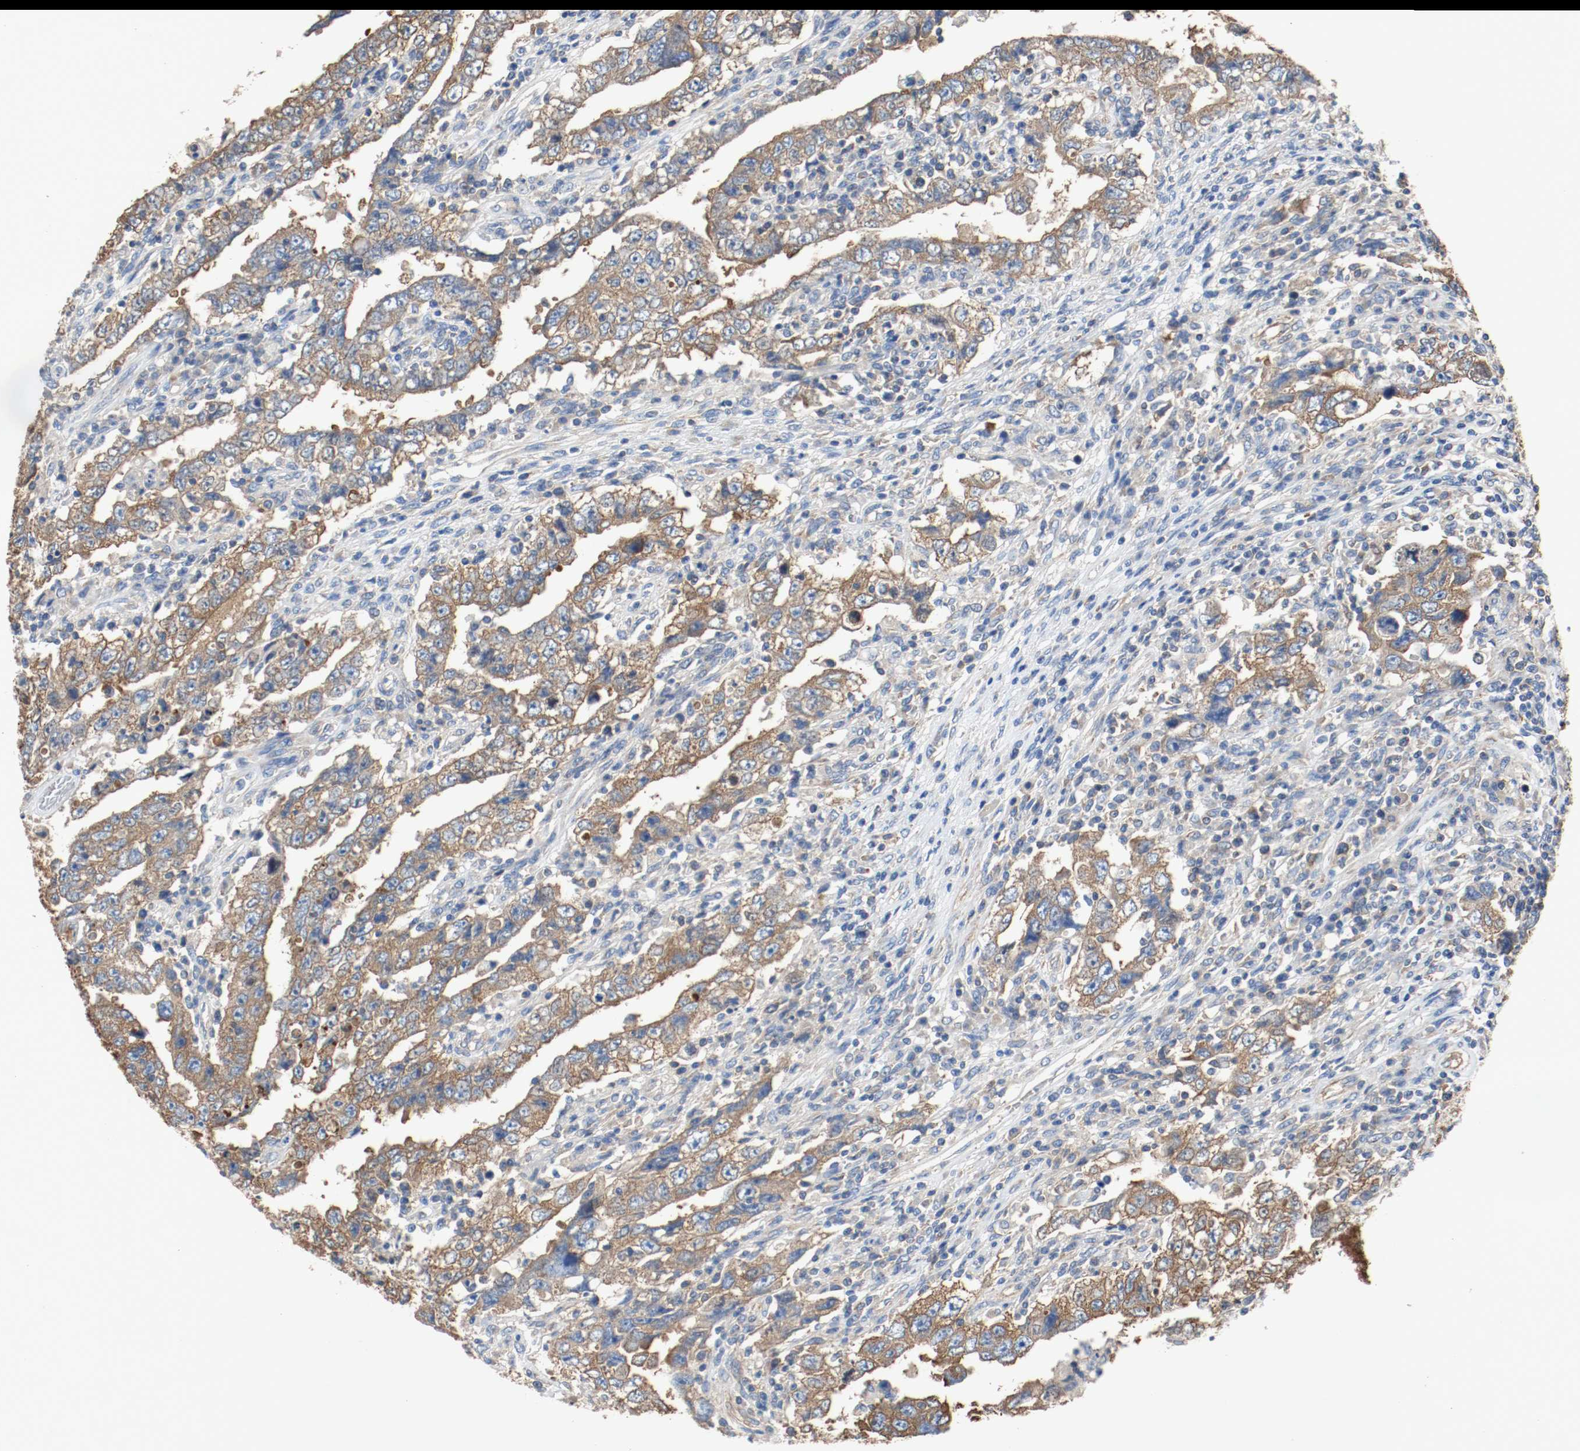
{"staining": {"intensity": "moderate", "quantity": ">75%", "location": "cytoplasmic/membranous"}, "tissue": "testis cancer", "cell_type": "Tumor cells", "image_type": "cancer", "snomed": [{"axis": "morphology", "description": "Carcinoma, Embryonal, NOS"}, {"axis": "topography", "description": "Testis"}], "caption": "DAB (3,3'-diaminobenzidine) immunohistochemical staining of testis cancer (embryonal carcinoma) shows moderate cytoplasmic/membranous protein expression in about >75% of tumor cells.", "gene": "TUBA3D", "patient": {"sex": "male", "age": 26}}